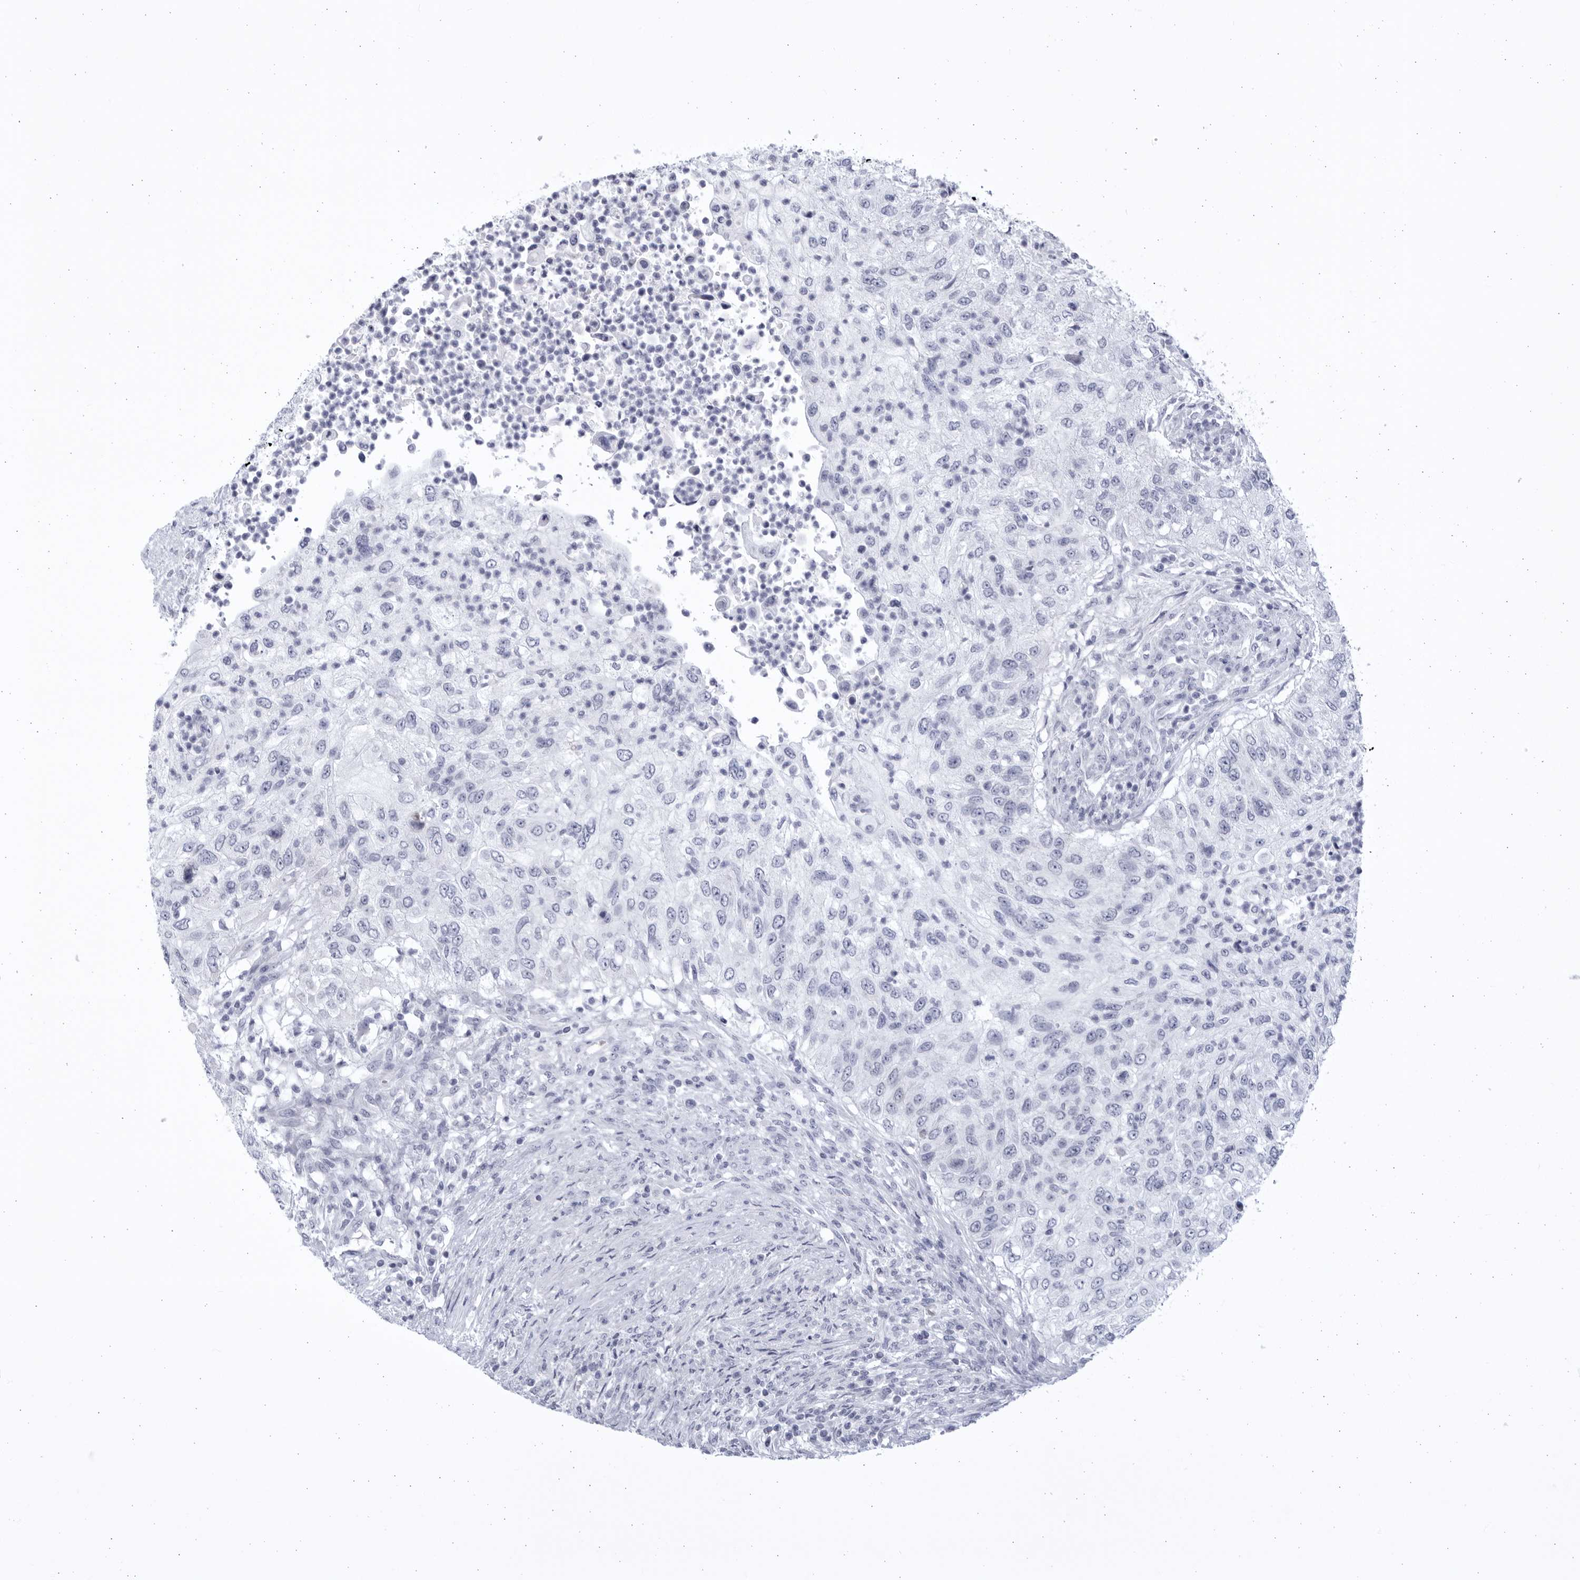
{"staining": {"intensity": "negative", "quantity": "none", "location": "none"}, "tissue": "urothelial cancer", "cell_type": "Tumor cells", "image_type": "cancer", "snomed": [{"axis": "morphology", "description": "Urothelial carcinoma, High grade"}, {"axis": "topography", "description": "Urinary bladder"}], "caption": "Immunohistochemistry histopathology image of neoplastic tissue: urothelial carcinoma (high-grade) stained with DAB (3,3'-diaminobenzidine) reveals no significant protein expression in tumor cells. (Brightfield microscopy of DAB IHC at high magnification).", "gene": "CCDC181", "patient": {"sex": "female", "age": 60}}